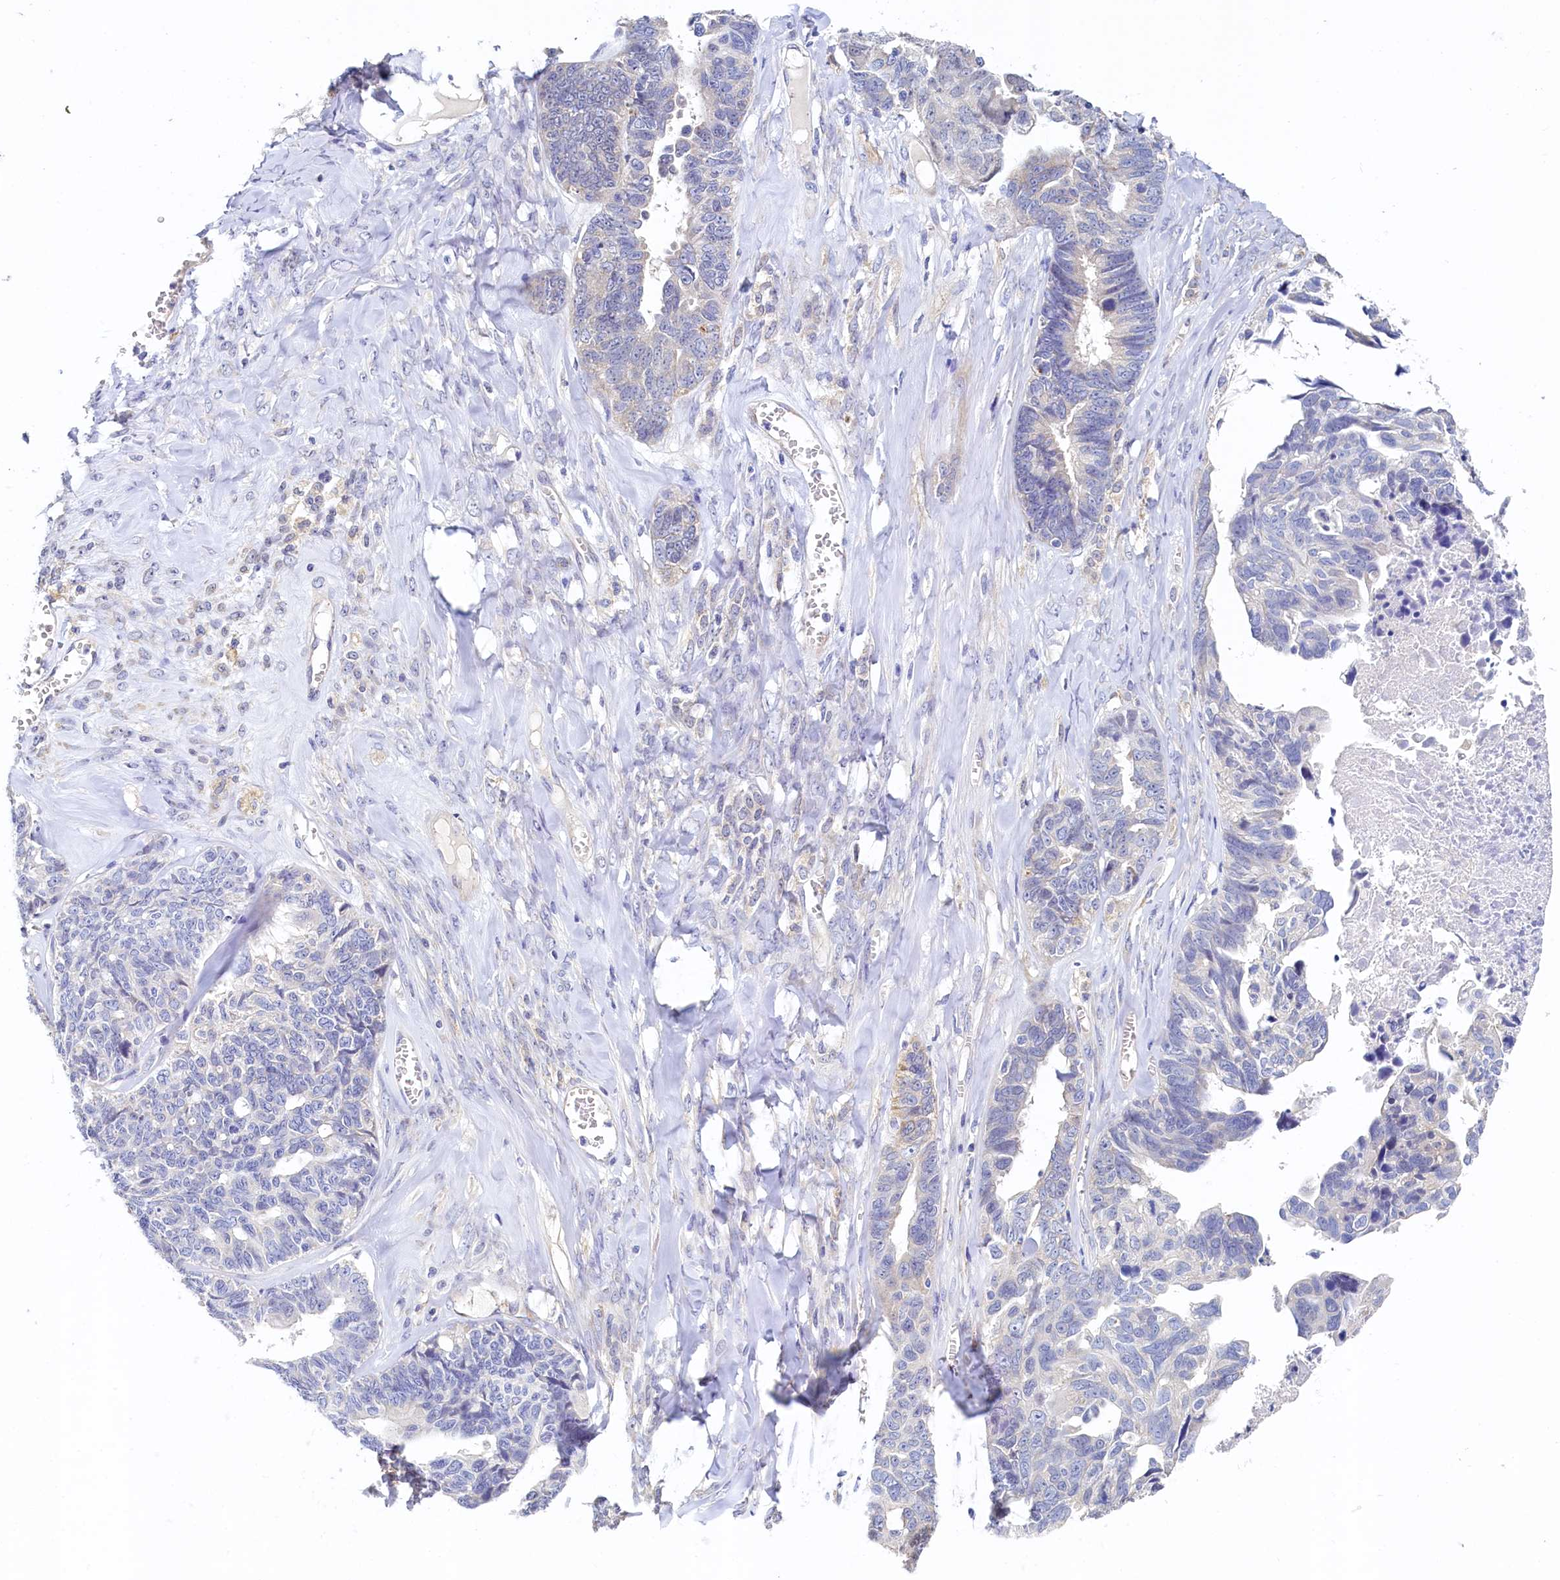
{"staining": {"intensity": "negative", "quantity": "none", "location": "none"}, "tissue": "ovarian cancer", "cell_type": "Tumor cells", "image_type": "cancer", "snomed": [{"axis": "morphology", "description": "Cystadenocarcinoma, serous, NOS"}, {"axis": "topography", "description": "Ovary"}], "caption": "A high-resolution histopathology image shows immunohistochemistry staining of ovarian cancer (serous cystadenocarcinoma), which displays no significant positivity in tumor cells.", "gene": "DTD1", "patient": {"sex": "female", "age": 79}}